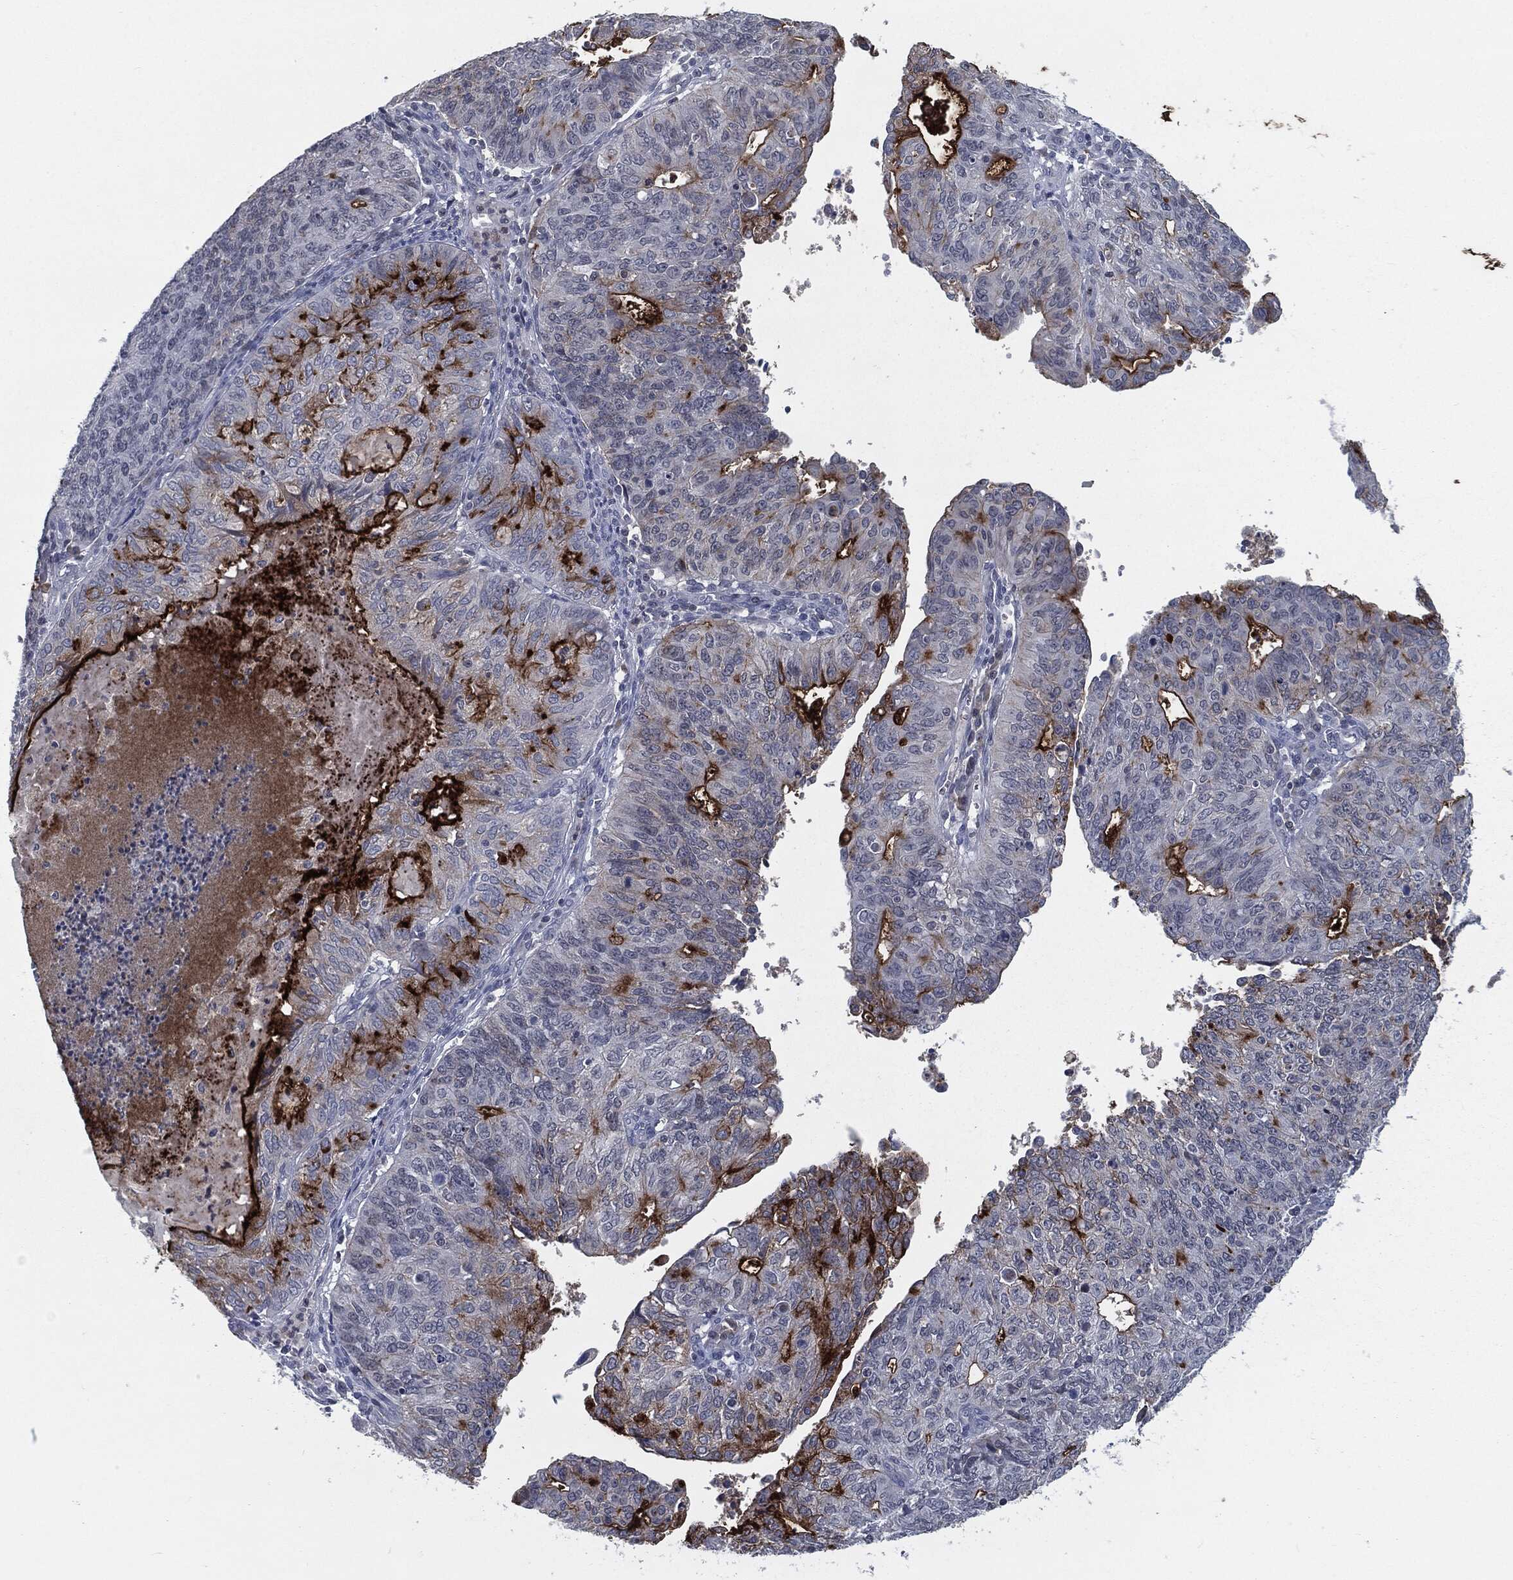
{"staining": {"intensity": "strong", "quantity": "25%-75%", "location": "cytoplasmic/membranous"}, "tissue": "endometrial cancer", "cell_type": "Tumor cells", "image_type": "cancer", "snomed": [{"axis": "morphology", "description": "Adenocarcinoma, NOS"}, {"axis": "topography", "description": "Endometrium"}], "caption": "Tumor cells exhibit strong cytoplasmic/membranous positivity in about 25%-75% of cells in adenocarcinoma (endometrial).", "gene": "PROM1", "patient": {"sex": "female", "age": 82}}